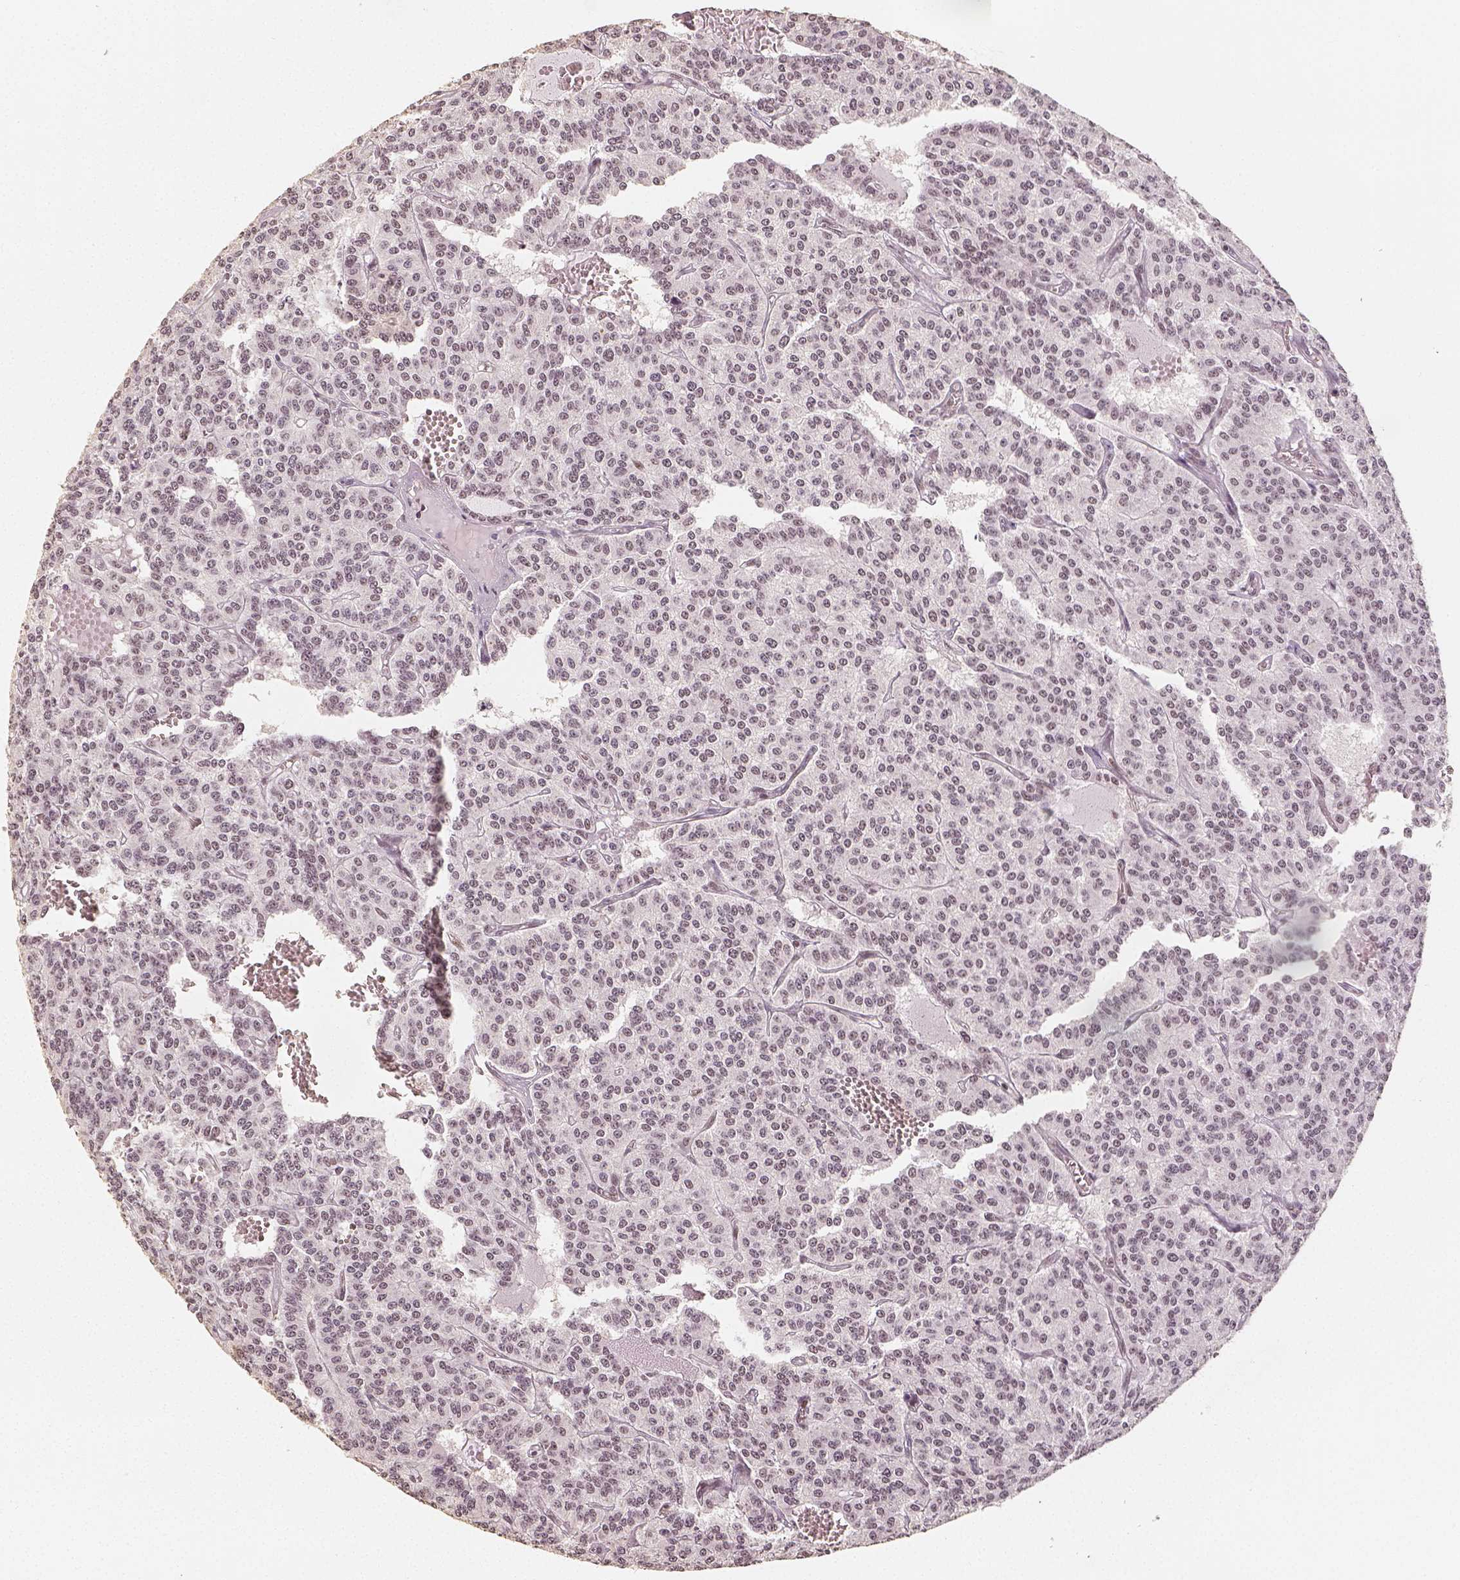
{"staining": {"intensity": "weak", "quantity": "25%-75%", "location": "nuclear"}, "tissue": "carcinoid", "cell_type": "Tumor cells", "image_type": "cancer", "snomed": [{"axis": "morphology", "description": "Carcinoid, malignant, NOS"}, {"axis": "topography", "description": "Lung"}], "caption": "High-power microscopy captured an immunohistochemistry histopathology image of carcinoid (malignant), revealing weak nuclear expression in approximately 25%-75% of tumor cells.", "gene": "HDAC1", "patient": {"sex": "female", "age": 71}}